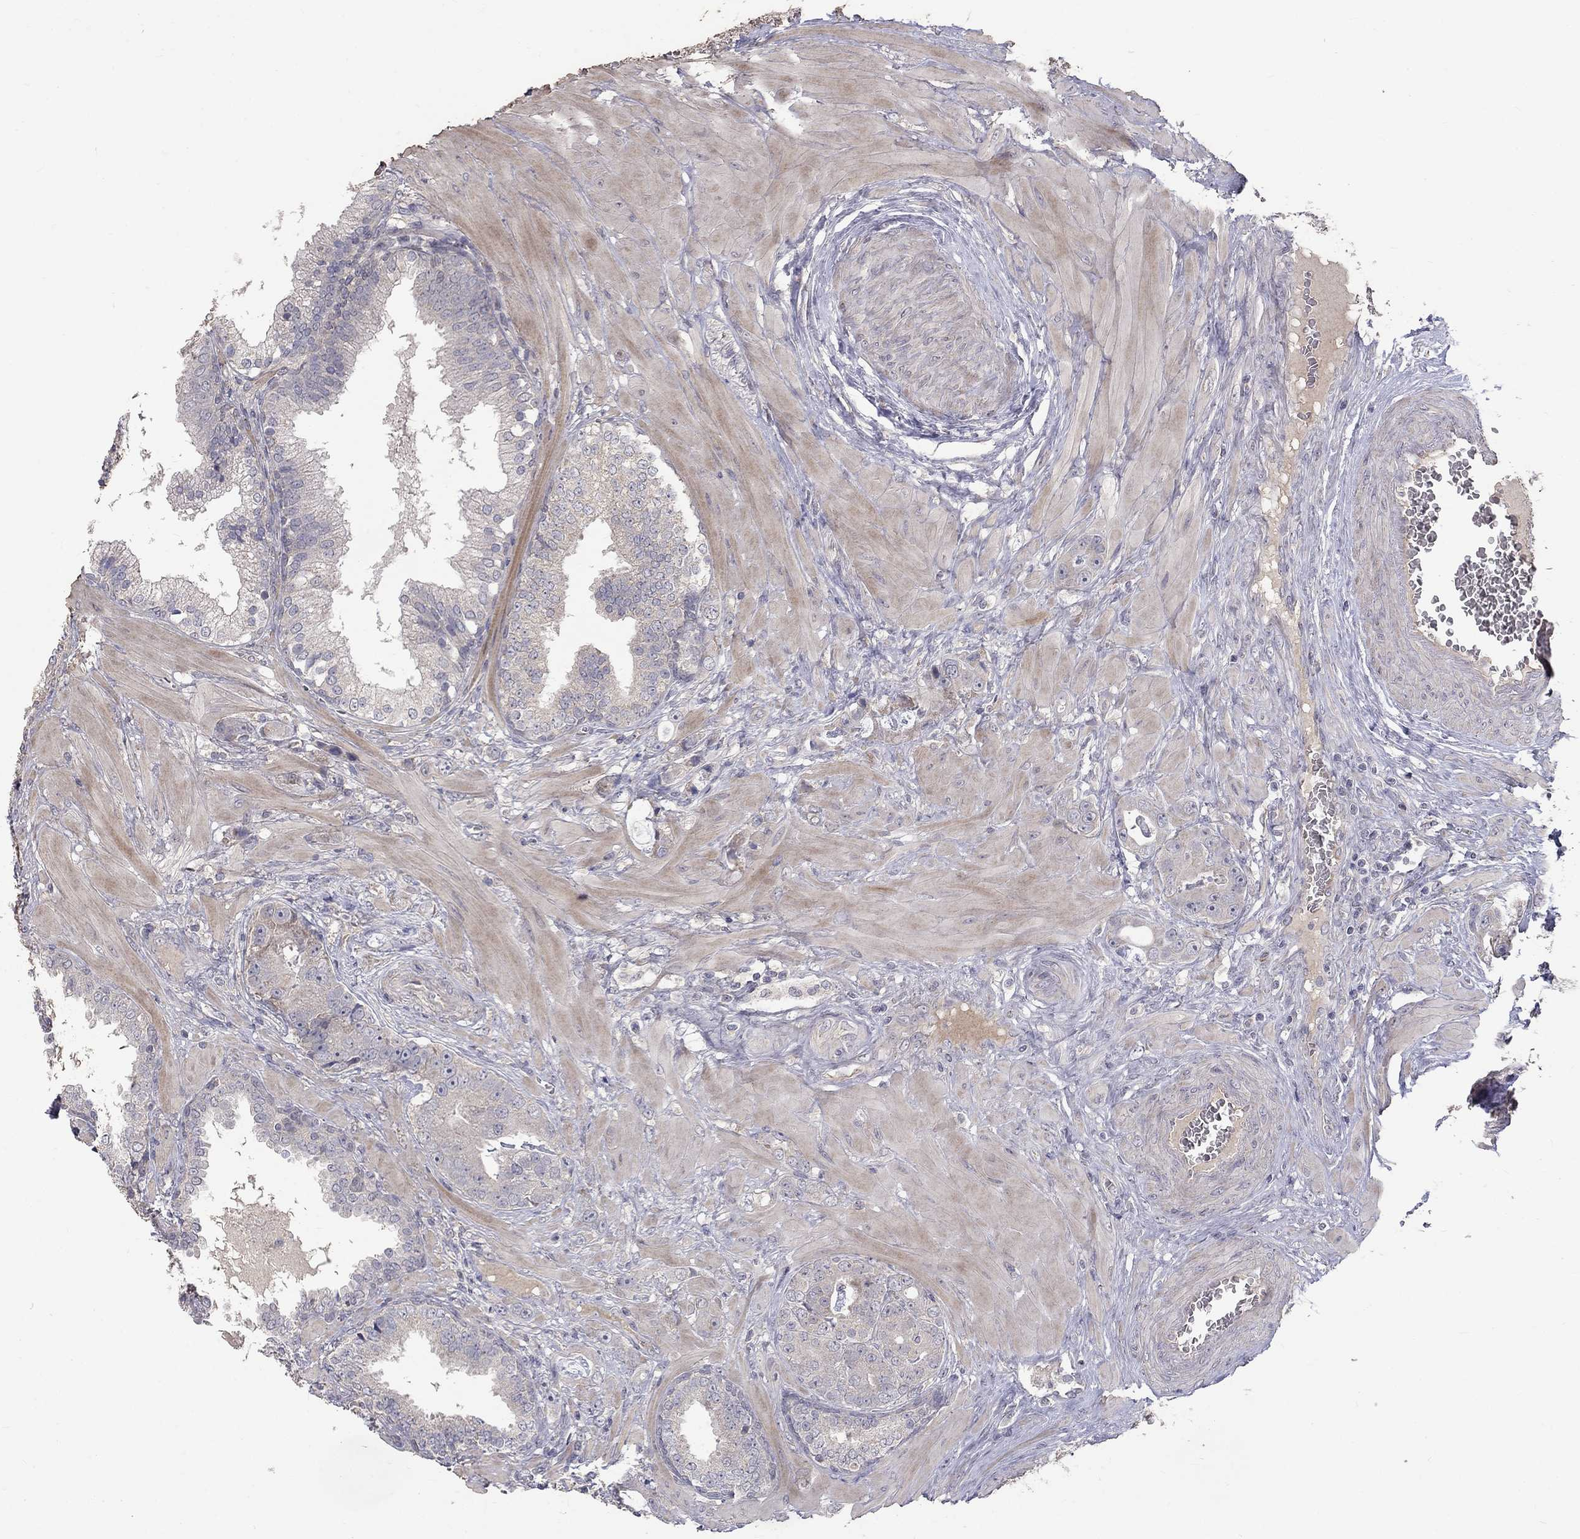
{"staining": {"intensity": "negative", "quantity": "none", "location": "none"}, "tissue": "prostate cancer", "cell_type": "Tumor cells", "image_type": "cancer", "snomed": [{"axis": "morphology", "description": "Adenocarcinoma, NOS"}, {"axis": "topography", "description": "Prostate"}], "caption": "High magnification brightfield microscopy of prostate cancer stained with DAB (brown) and counterstained with hematoxylin (blue): tumor cells show no significant positivity. (DAB (3,3'-diaminobenzidine) immunohistochemistry (IHC) visualized using brightfield microscopy, high magnification).", "gene": "SLC39A14", "patient": {"sex": "male", "age": 57}}